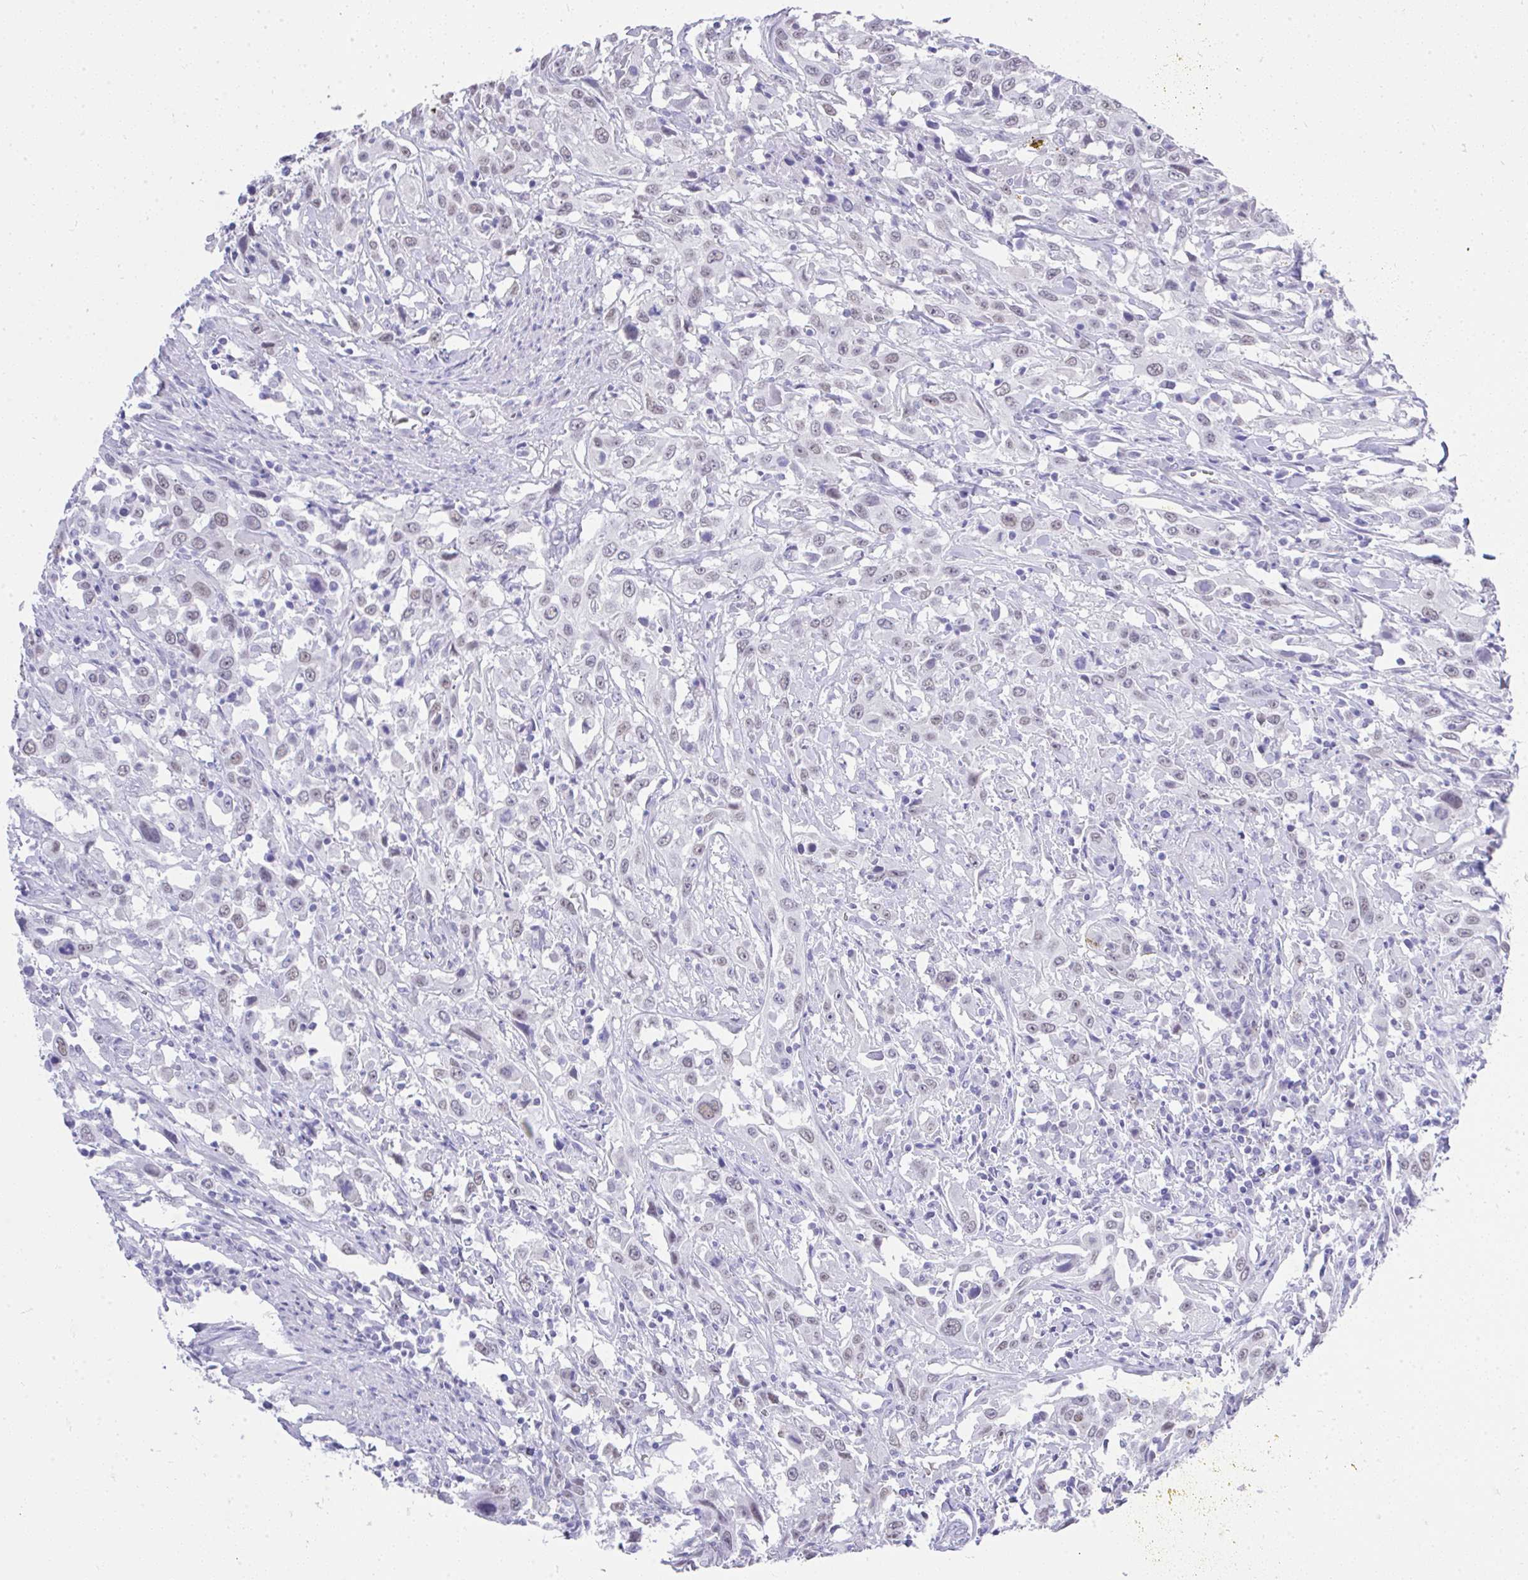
{"staining": {"intensity": "negative", "quantity": "none", "location": "none"}, "tissue": "urothelial cancer", "cell_type": "Tumor cells", "image_type": "cancer", "snomed": [{"axis": "morphology", "description": "Urothelial carcinoma, High grade"}, {"axis": "topography", "description": "Urinary bladder"}], "caption": "Immunohistochemical staining of urothelial carcinoma (high-grade) reveals no significant positivity in tumor cells. The staining is performed using DAB brown chromogen with nuclei counter-stained in using hematoxylin.", "gene": "MS4A12", "patient": {"sex": "male", "age": 61}}